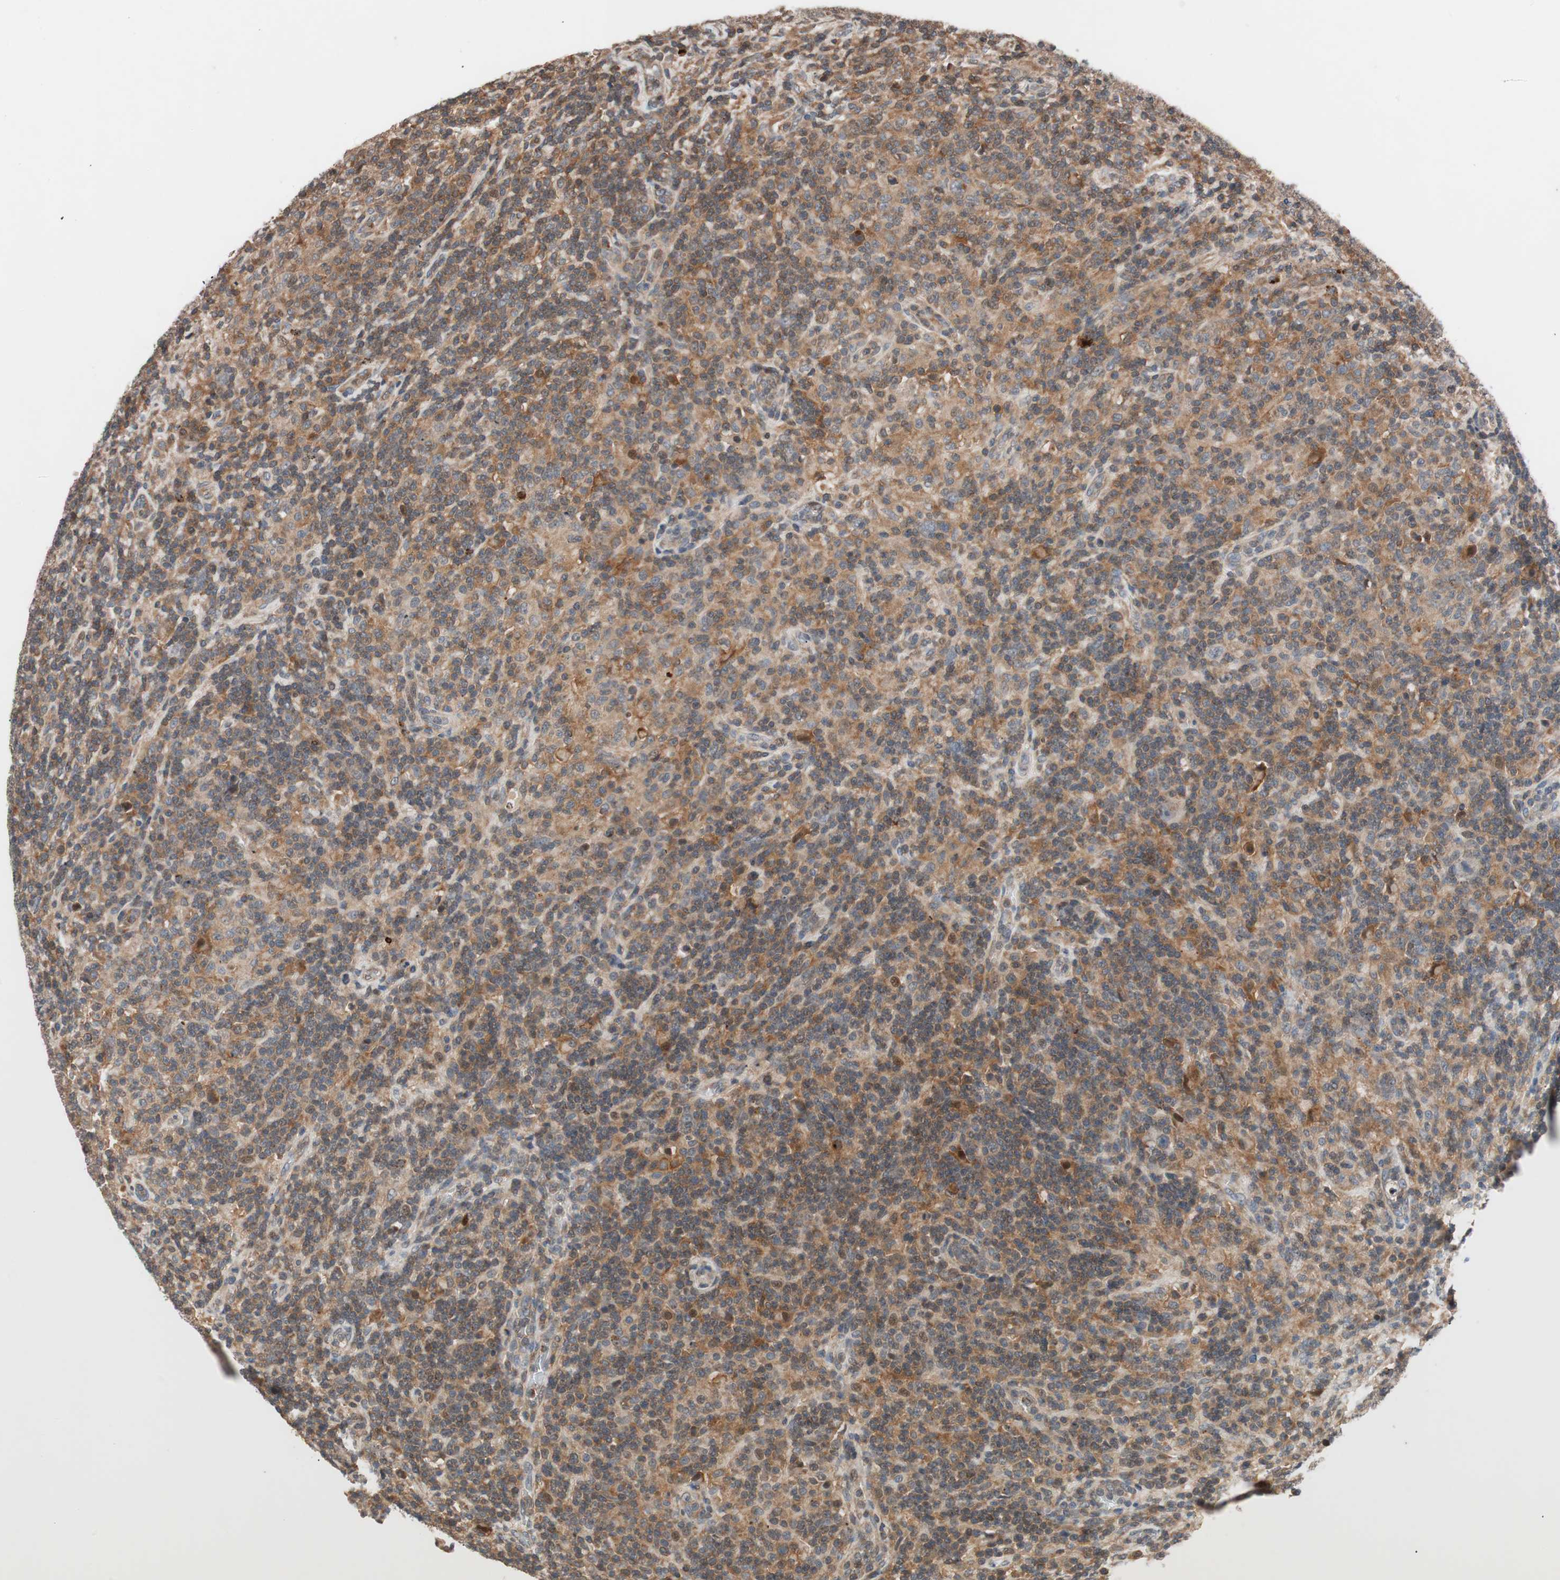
{"staining": {"intensity": "moderate", "quantity": ">75%", "location": "cytoplasmic/membranous"}, "tissue": "lymphoma", "cell_type": "Tumor cells", "image_type": "cancer", "snomed": [{"axis": "morphology", "description": "Hodgkin's disease, NOS"}, {"axis": "topography", "description": "Lymph node"}], "caption": "This photomicrograph shows immunohistochemistry staining of lymphoma, with medium moderate cytoplasmic/membranous expression in approximately >75% of tumor cells.", "gene": "NF2", "patient": {"sex": "male", "age": 70}}